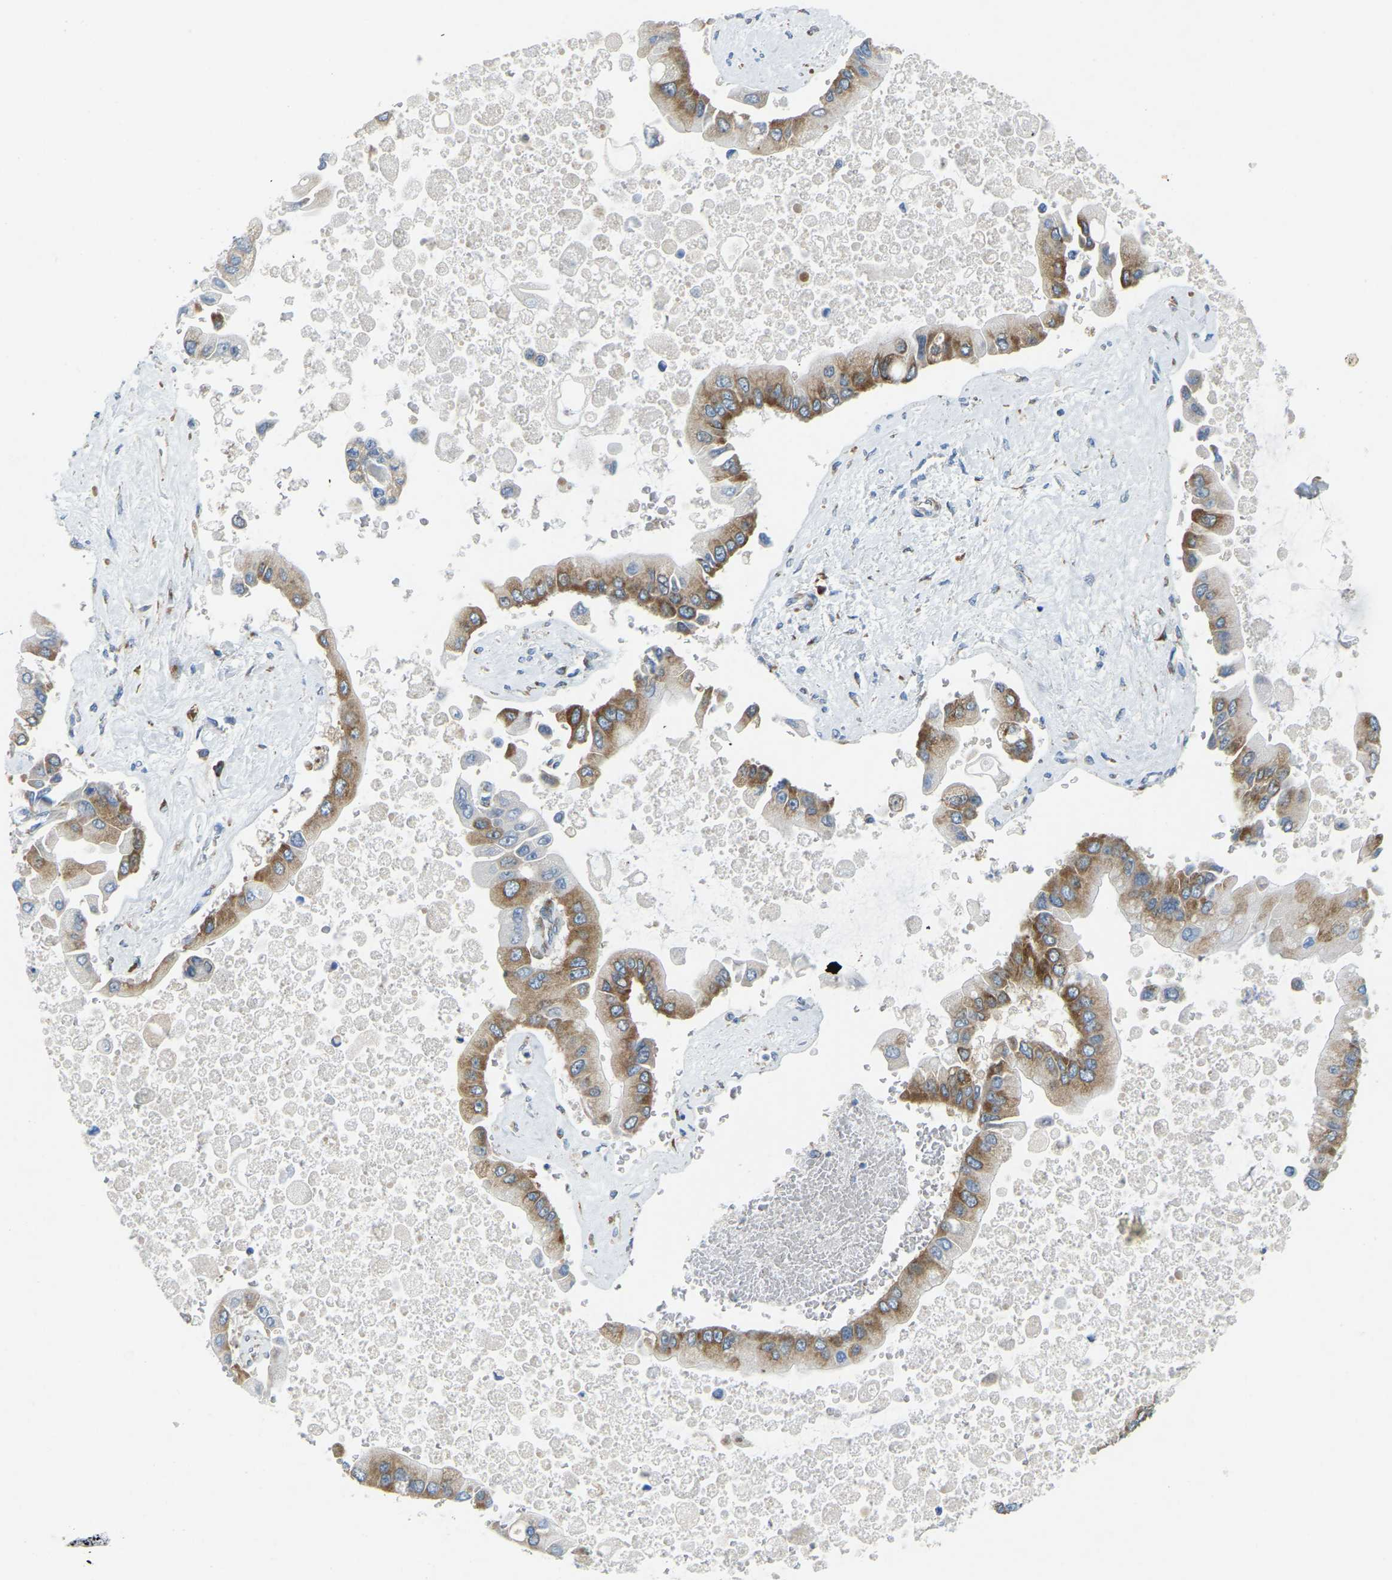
{"staining": {"intensity": "moderate", "quantity": ">75%", "location": "cytoplasmic/membranous"}, "tissue": "liver cancer", "cell_type": "Tumor cells", "image_type": "cancer", "snomed": [{"axis": "morphology", "description": "Cholangiocarcinoma"}, {"axis": "topography", "description": "Liver"}], "caption": "DAB (3,3'-diaminobenzidine) immunohistochemical staining of human liver cholangiocarcinoma exhibits moderate cytoplasmic/membranous protein expression in about >75% of tumor cells.", "gene": "SND1", "patient": {"sex": "male", "age": 50}}